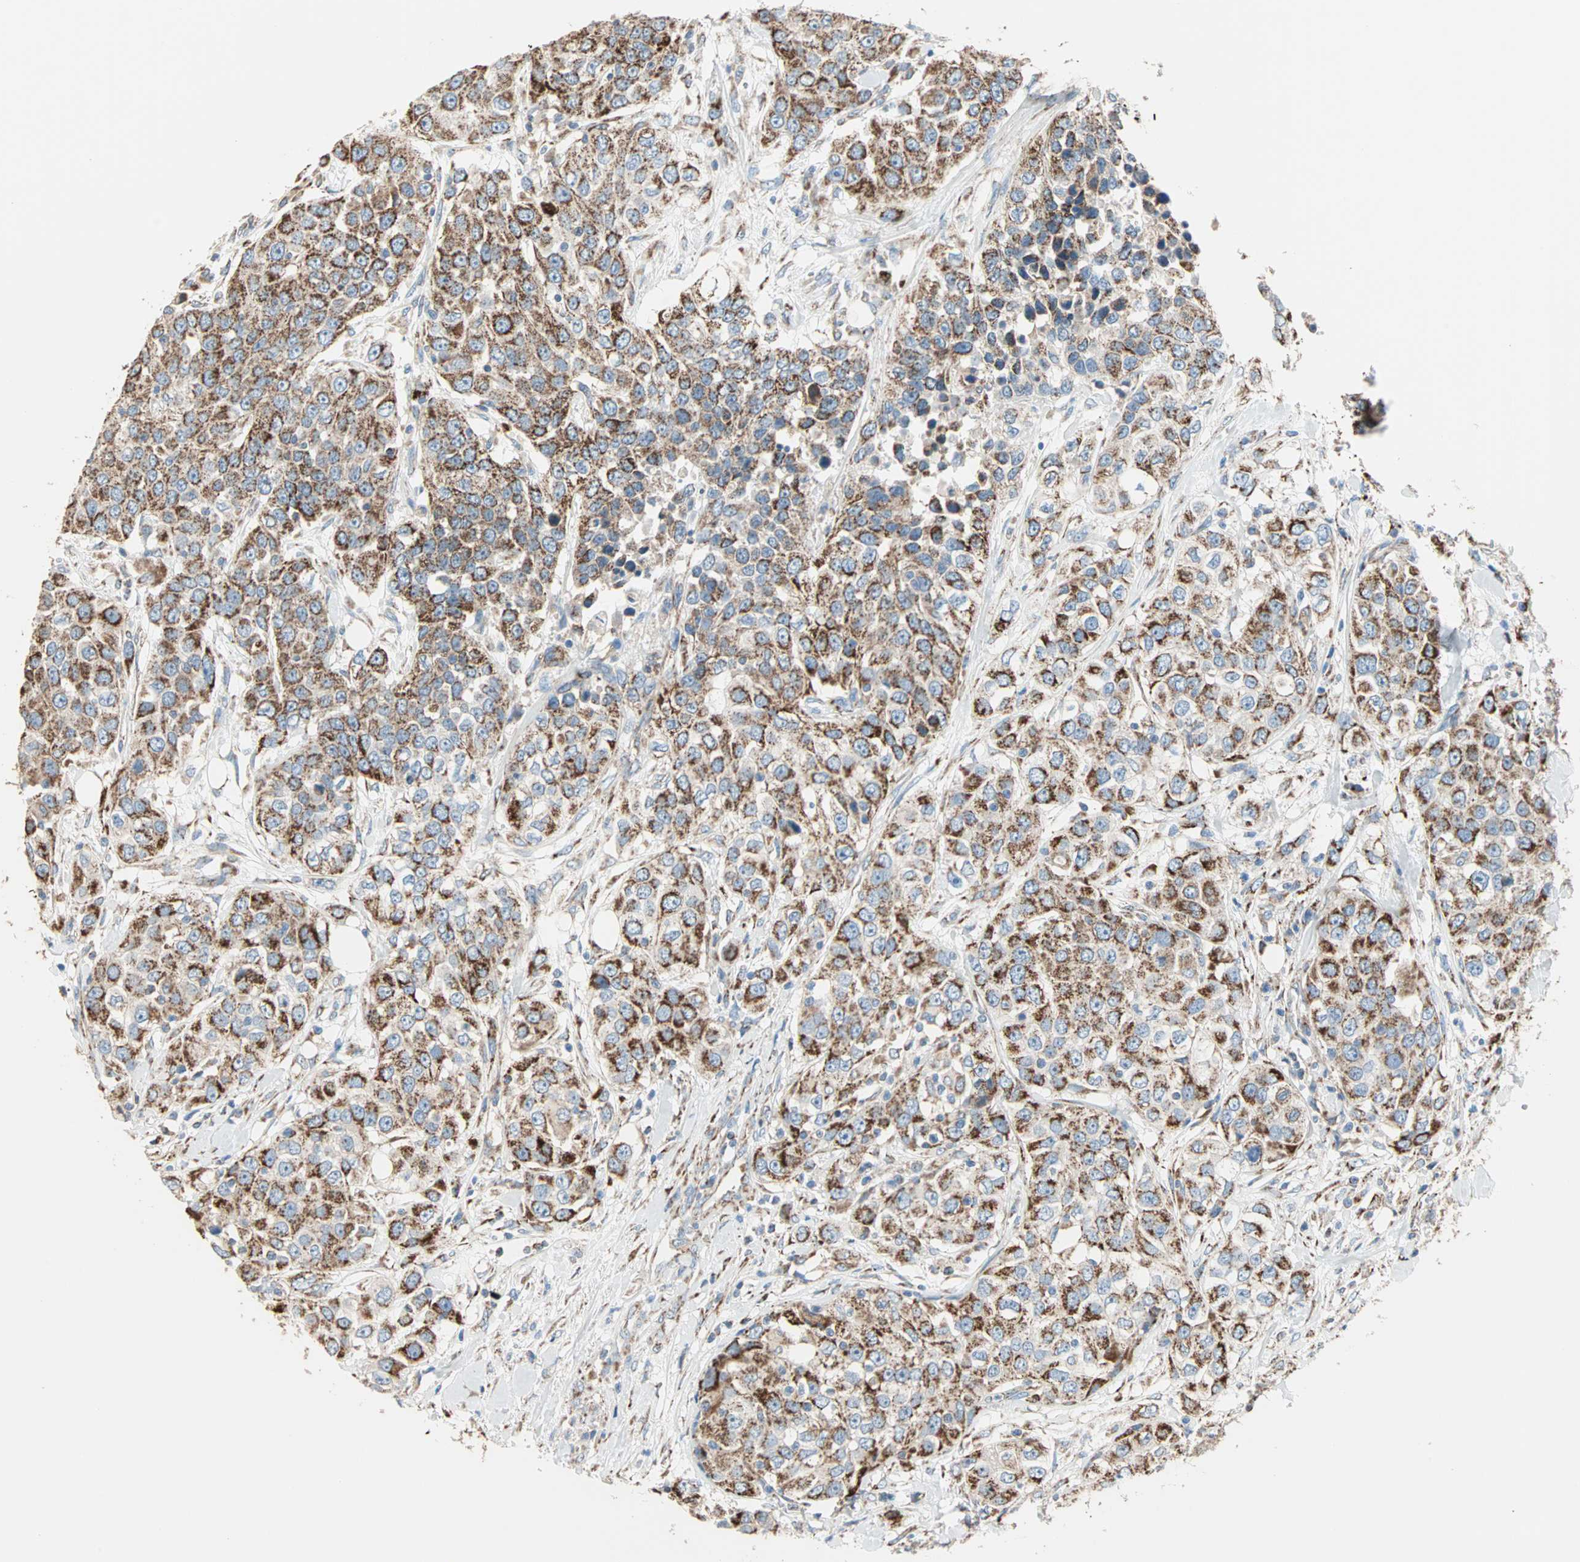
{"staining": {"intensity": "strong", "quantity": ">75%", "location": "cytoplasmic/membranous"}, "tissue": "urothelial cancer", "cell_type": "Tumor cells", "image_type": "cancer", "snomed": [{"axis": "morphology", "description": "Urothelial carcinoma, High grade"}, {"axis": "topography", "description": "Urinary bladder"}], "caption": "Immunohistochemistry (IHC) of urothelial cancer exhibits high levels of strong cytoplasmic/membranous expression in approximately >75% of tumor cells.", "gene": "TST", "patient": {"sex": "female", "age": 80}}